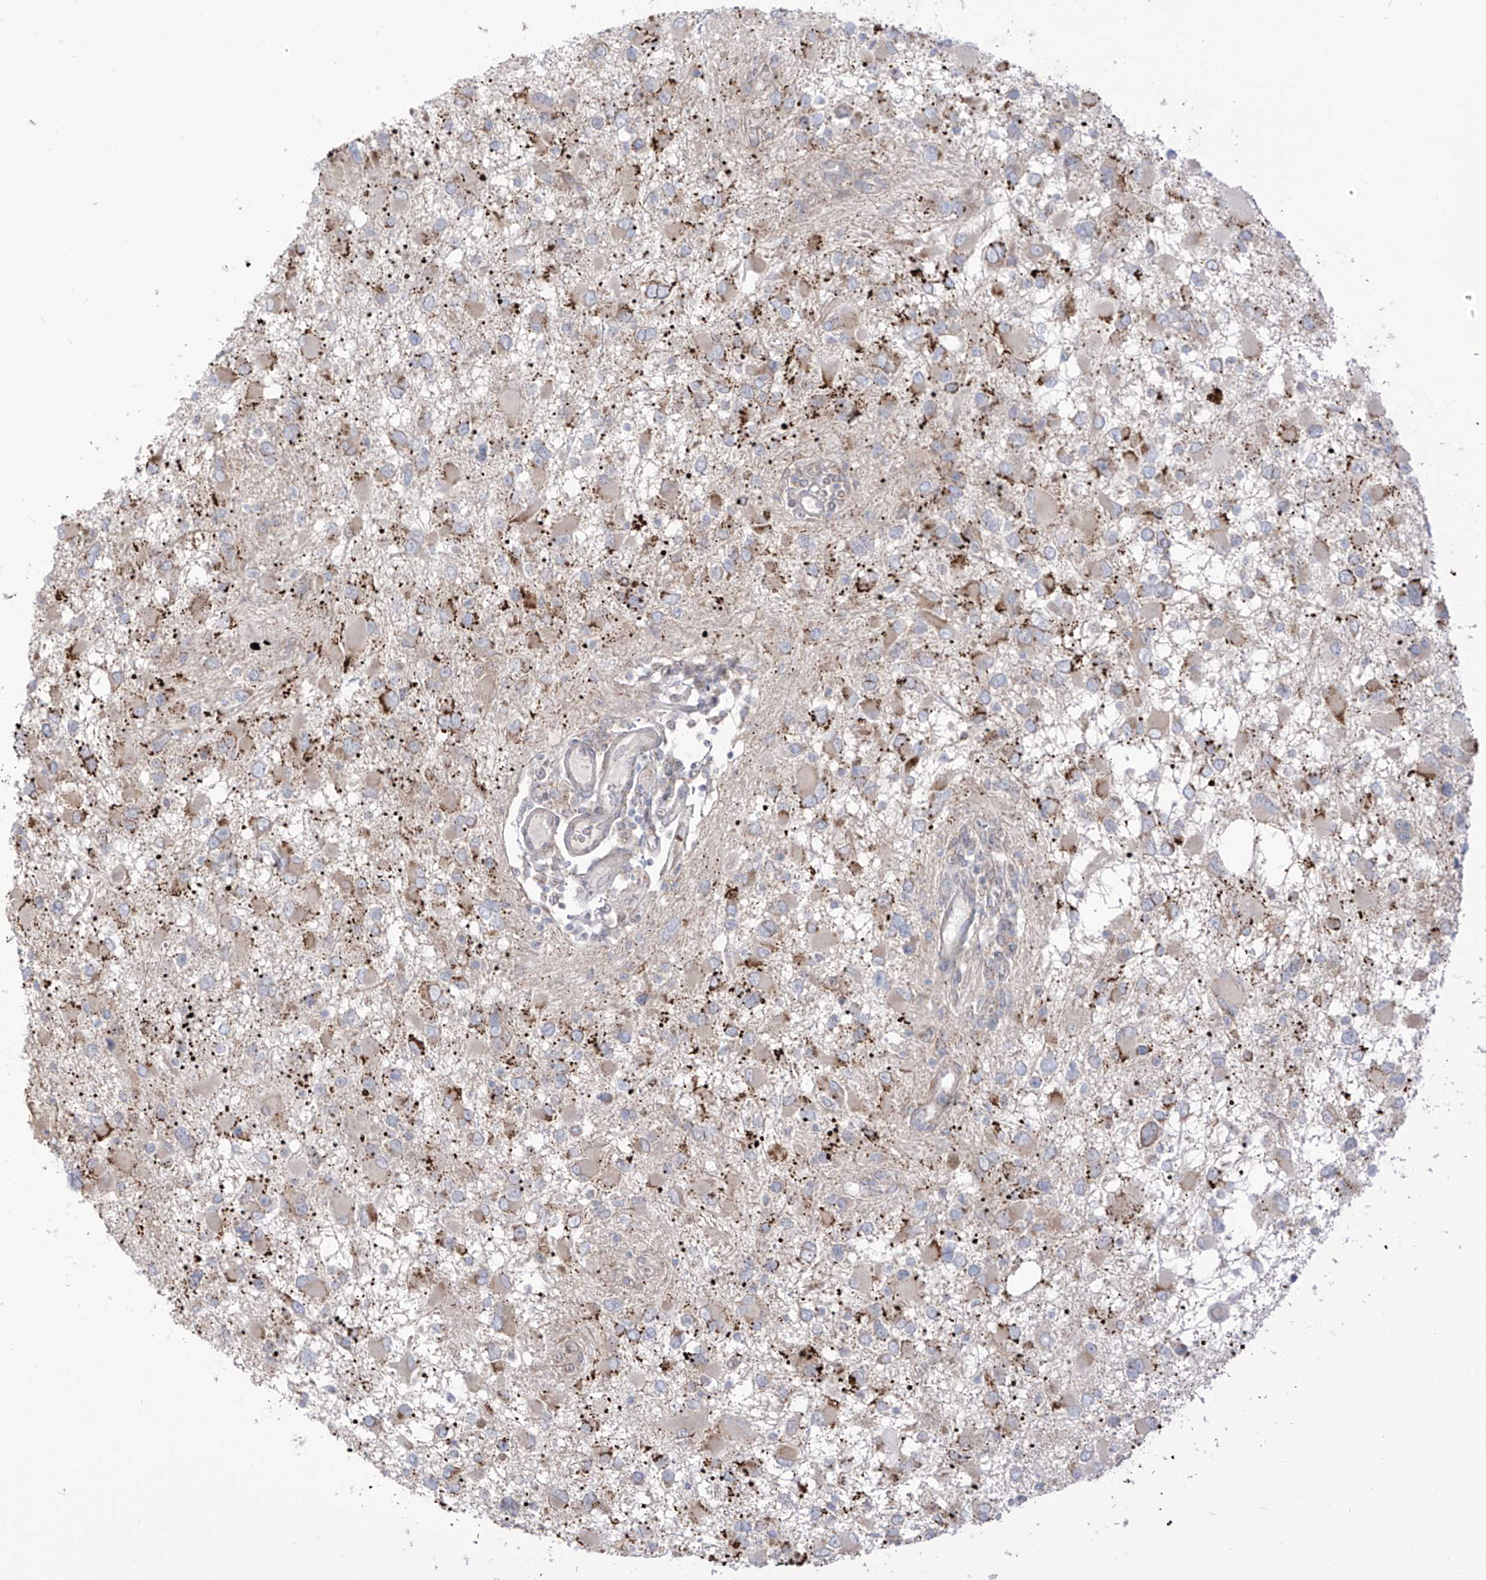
{"staining": {"intensity": "moderate", "quantity": "<25%", "location": "cytoplasmic/membranous"}, "tissue": "glioma", "cell_type": "Tumor cells", "image_type": "cancer", "snomed": [{"axis": "morphology", "description": "Glioma, malignant, High grade"}, {"axis": "topography", "description": "Brain"}], "caption": "Glioma tissue demonstrates moderate cytoplasmic/membranous staining in about <25% of tumor cells, visualized by immunohistochemistry.", "gene": "ARHGEF40", "patient": {"sex": "male", "age": 53}}